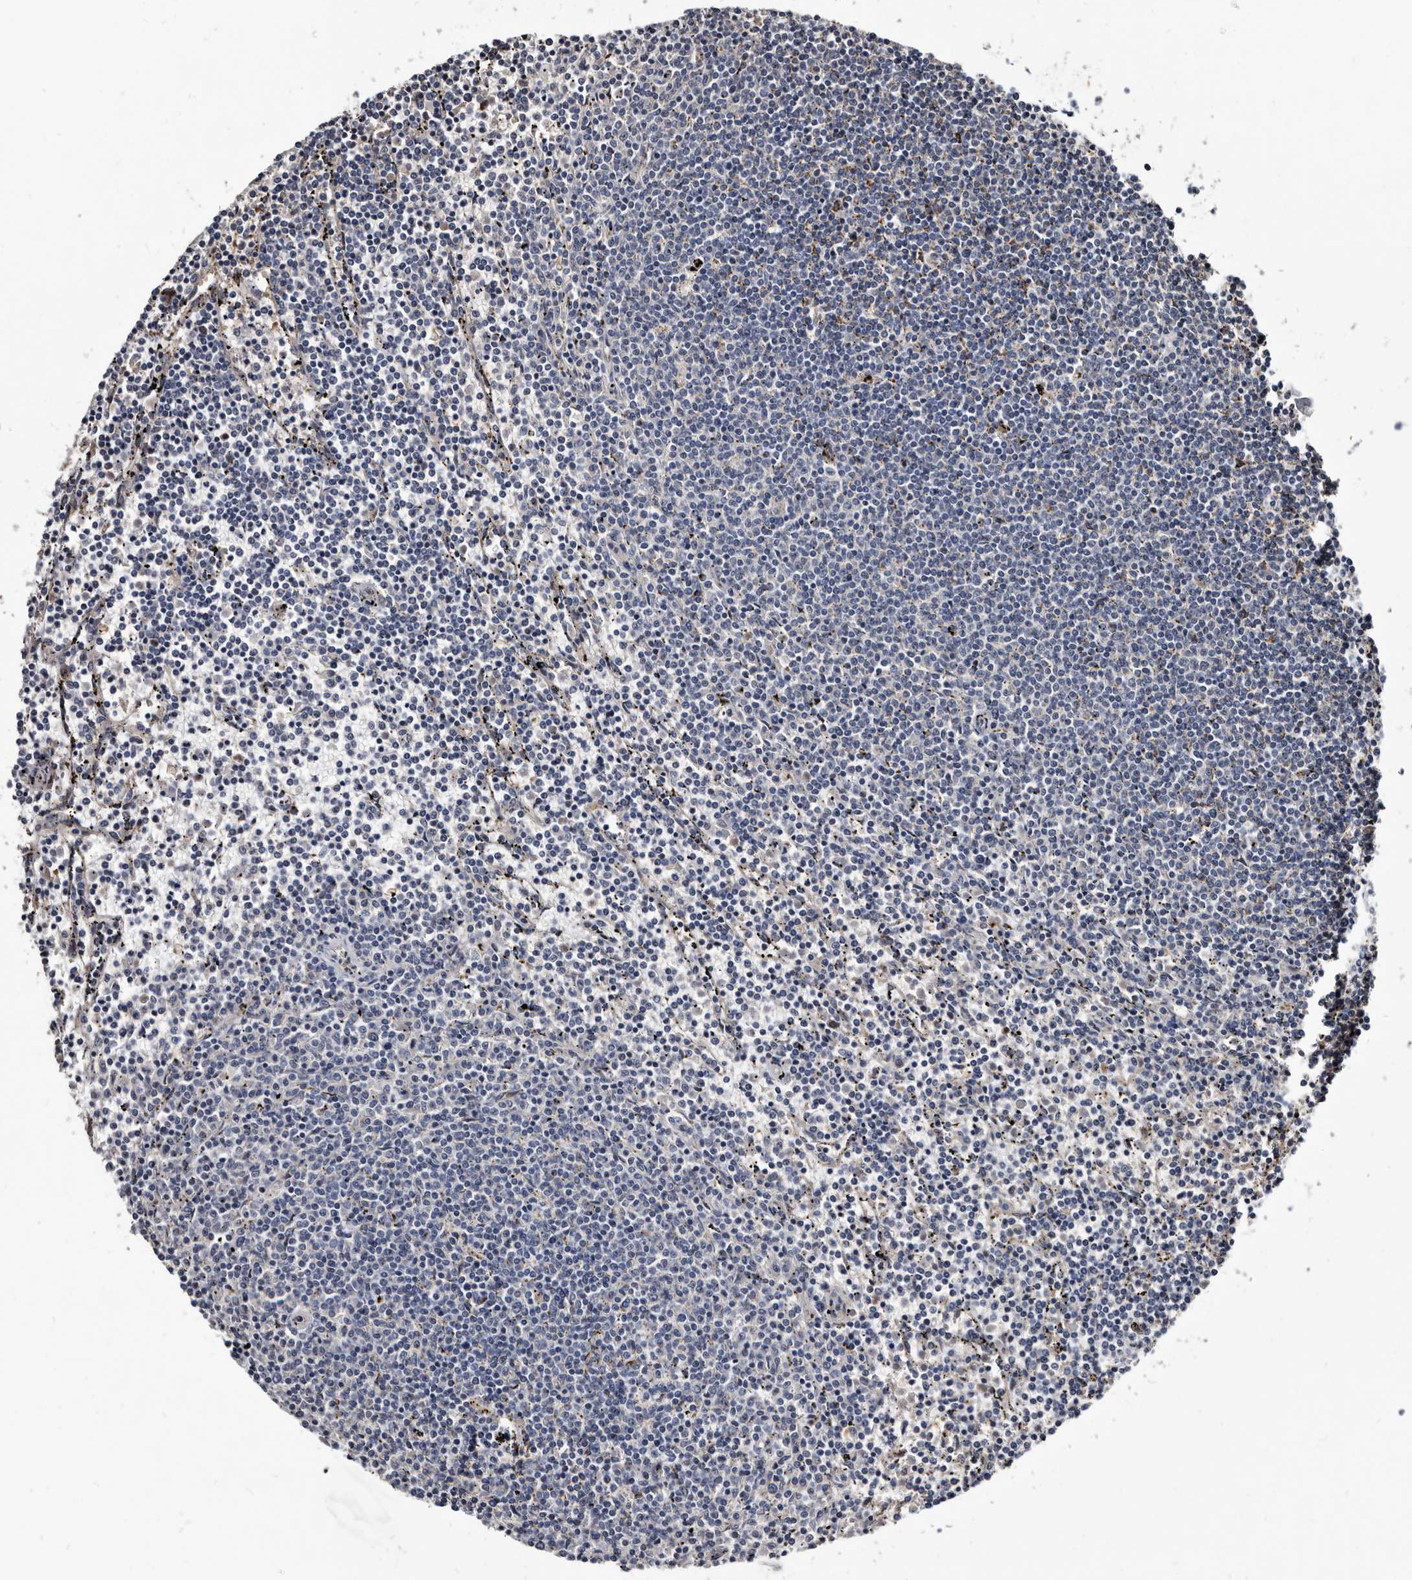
{"staining": {"intensity": "negative", "quantity": "none", "location": "none"}, "tissue": "lymphoma", "cell_type": "Tumor cells", "image_type": "cancer", "snomed": [{"axis": "morphology", "description": "Malignant lymphoma, non-Hodgkin's type, Low grade"}, {"axis": "topography", "description": "Spleen"}], "caption": "This histopathology image is of low-grade malignant lymphoma, non-Hodgkin's type stained with immunohistochemistry (IHC) to label a protein in brown with the nuclei are counter-stained blue. There is no expression in tumor cells.", "gene": "CTSA", "patient": {"sex": "female", "age": 50}}